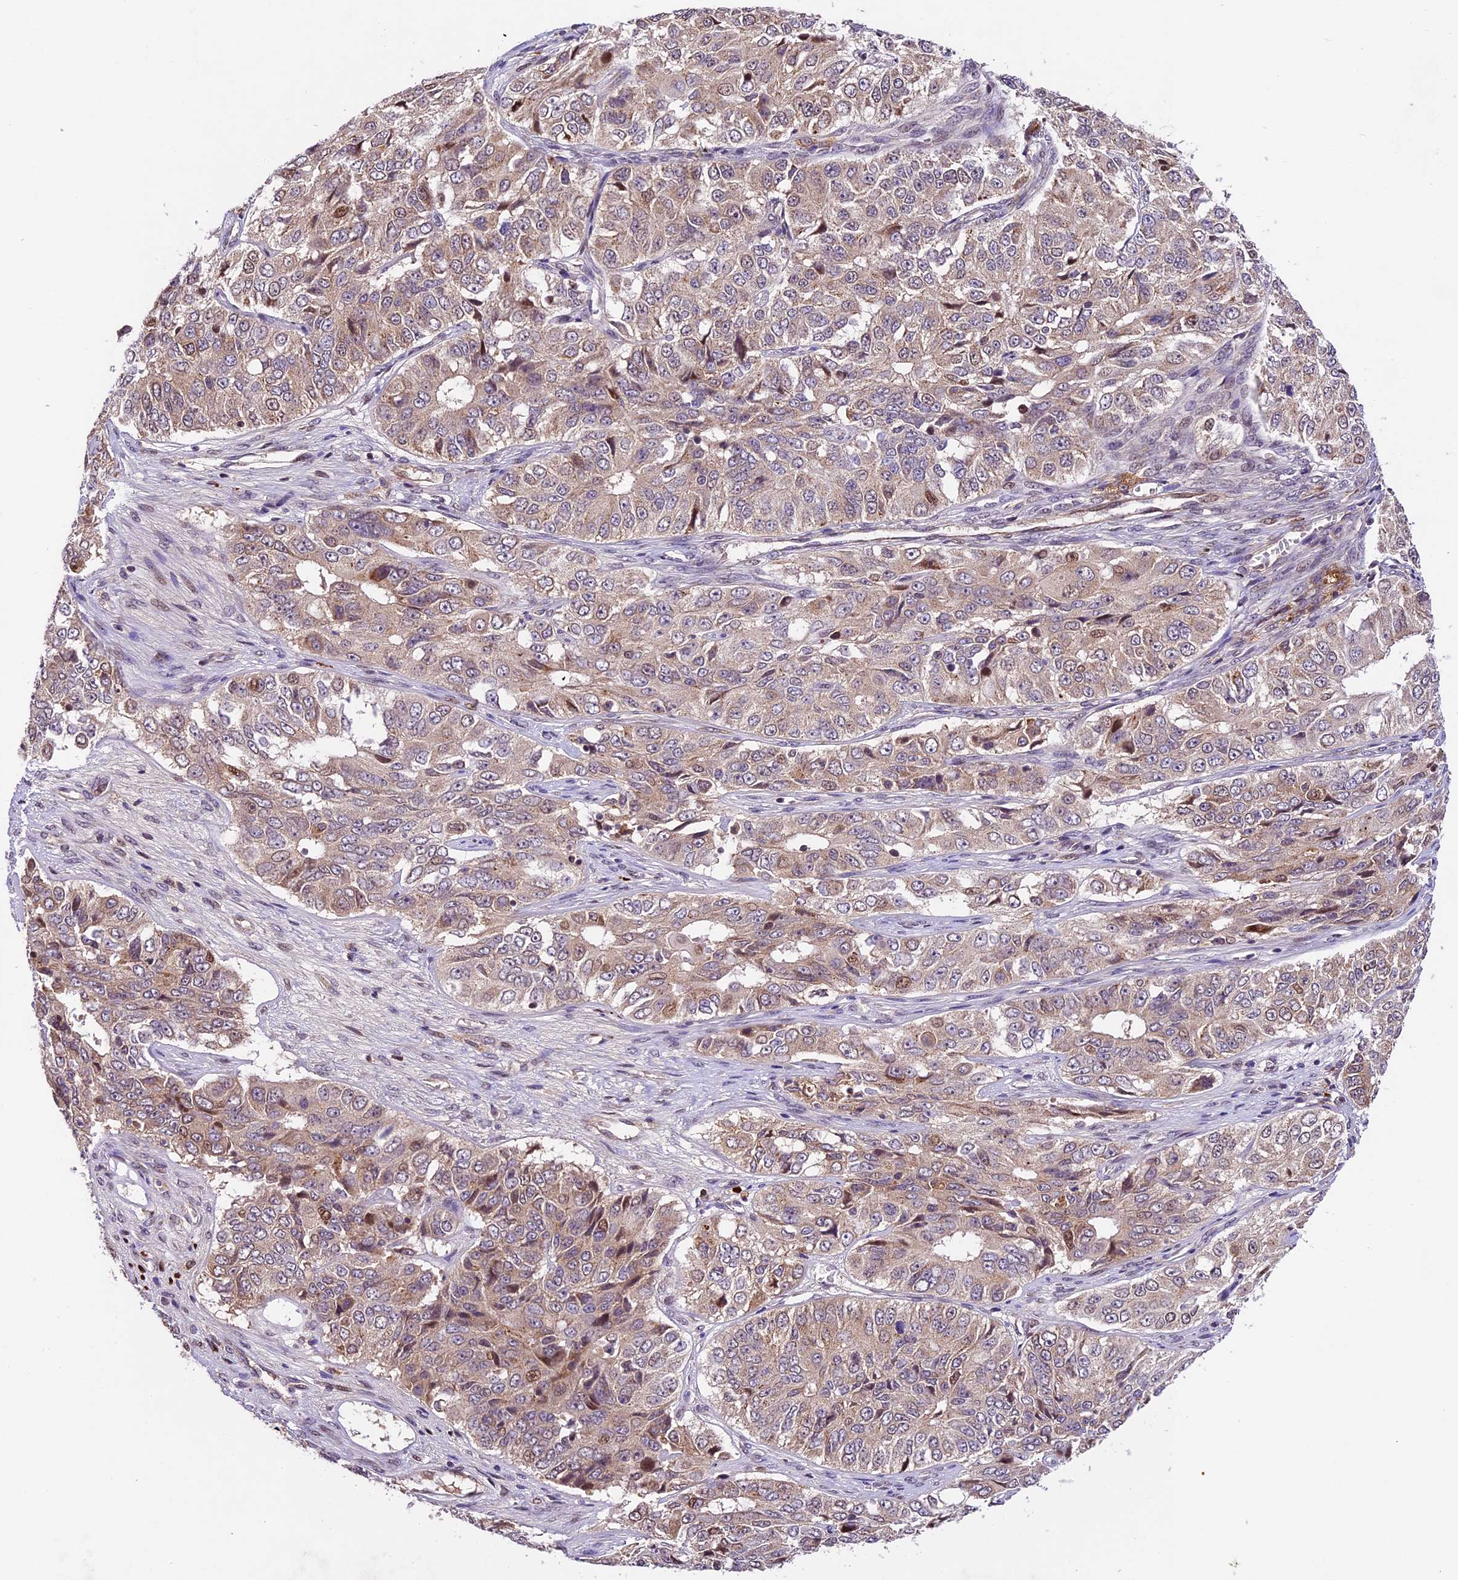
{"staining": {"intensity": "weak", "quantity": "25%-75%", "location": "cytoplasmic/membranous"}, "tissue": "ovarian cancer", "cell_type": "Tumor cells", "image_type": "cancer", "snomed": [{"axis": "morphology", "description": "Carcinoma, endometroid"}, {"axis": "topography", "description": "Ovary"}], "caption": "Human endometroid carcinoma (ovarian) stained with a protein marker displays weak staining in tumor cells.", "gene": "CCSER1", "patient": {"sex": "female", "age": 51}}